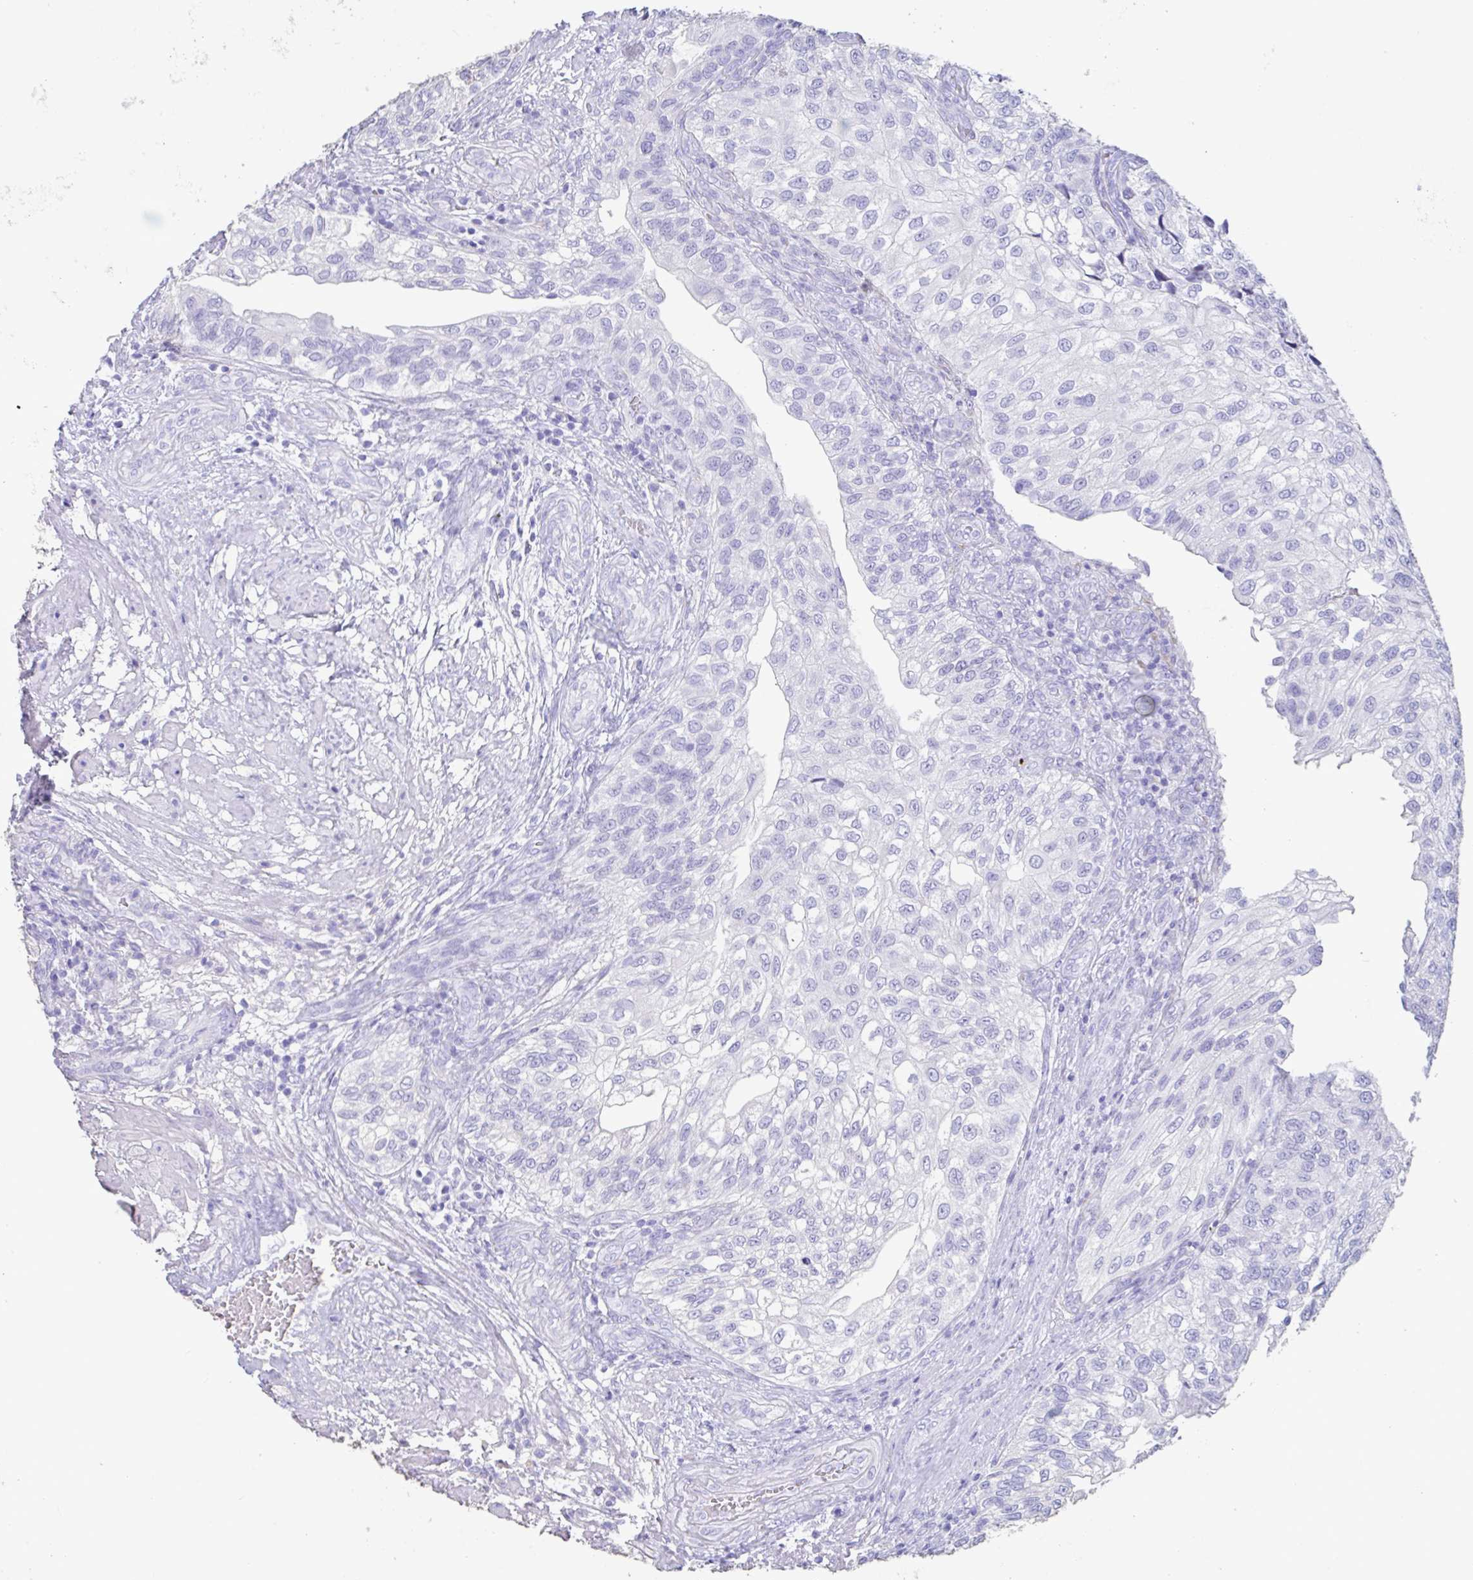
{"staining": {"intensity": "negative", "quantity": "none", "location": "none"}, "tissue": "urothelial cancer", "cell_type": "Tumor cells", "image_type": "cancer", "snomed": [{"axis": "morphology", "description": "Urothelial carcinoma, NOS"}, {"axis": "topography", "description": "Urinary bladder"}], "caption": "This is an IHC micrograph of transitional cell carcinoma. There is no expression in tumor cells.", "gene": "TNNC1", "patient": {"sex": "male", "age": 87}}